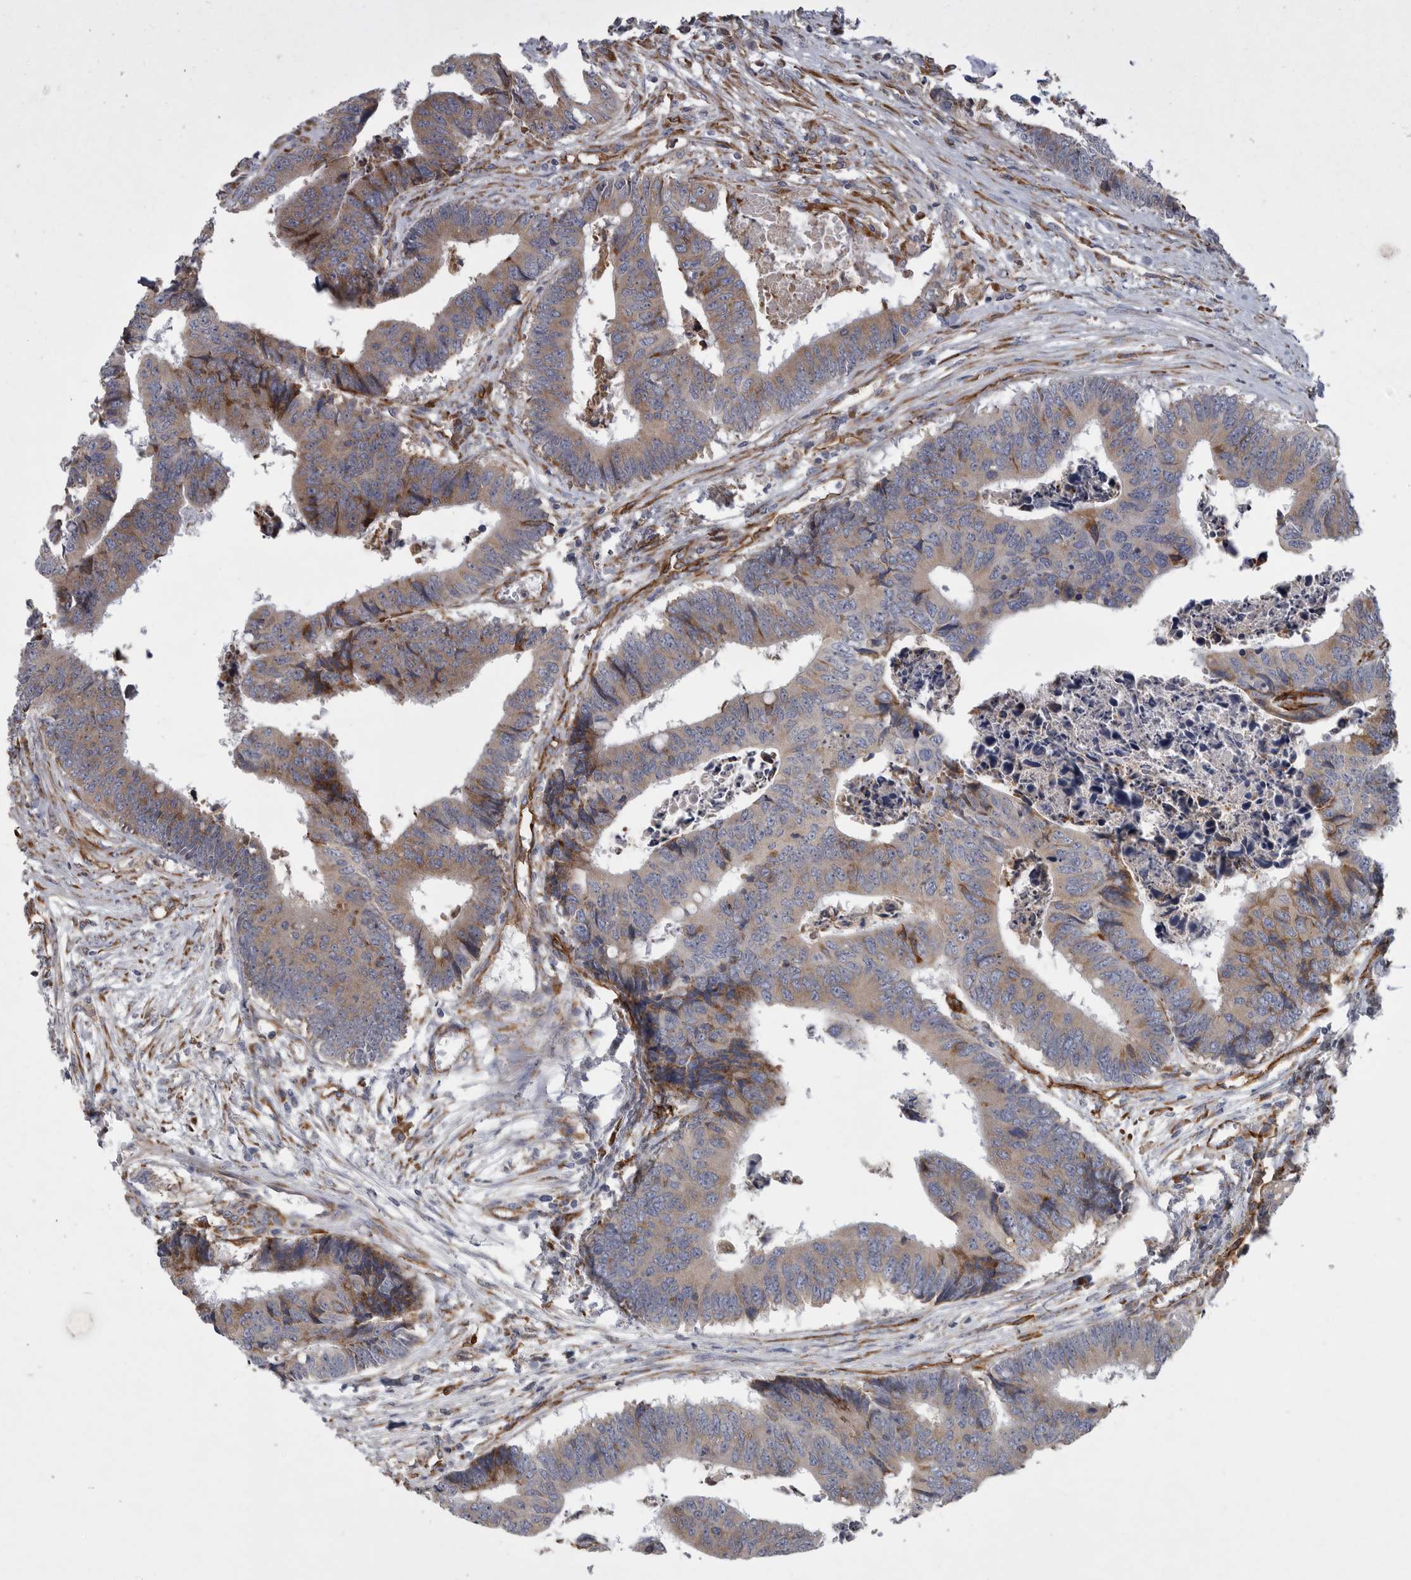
{"staining": {"intensity": "weak", "quantity": ">75%", "location": "cytoplasmic/membranous"}, "tissue": "colorectal cancer", "cell_type": "Tumor cells", "image_type": "cancer", "snomed": [{"axis": "morphology", "description": "Adenocarcinoma, NOS"}, {"axis": "topography", "description": "Rectum"}], "caption": "There is low levels of weak cytoplasmic/membranous expression in tumor cells of adenocarcinoma (colorectal), as demonstrated by immunohistochemical staining (brown color).", "gene": "MINPP1", "patient": {"sex": "male", "age": 84}}